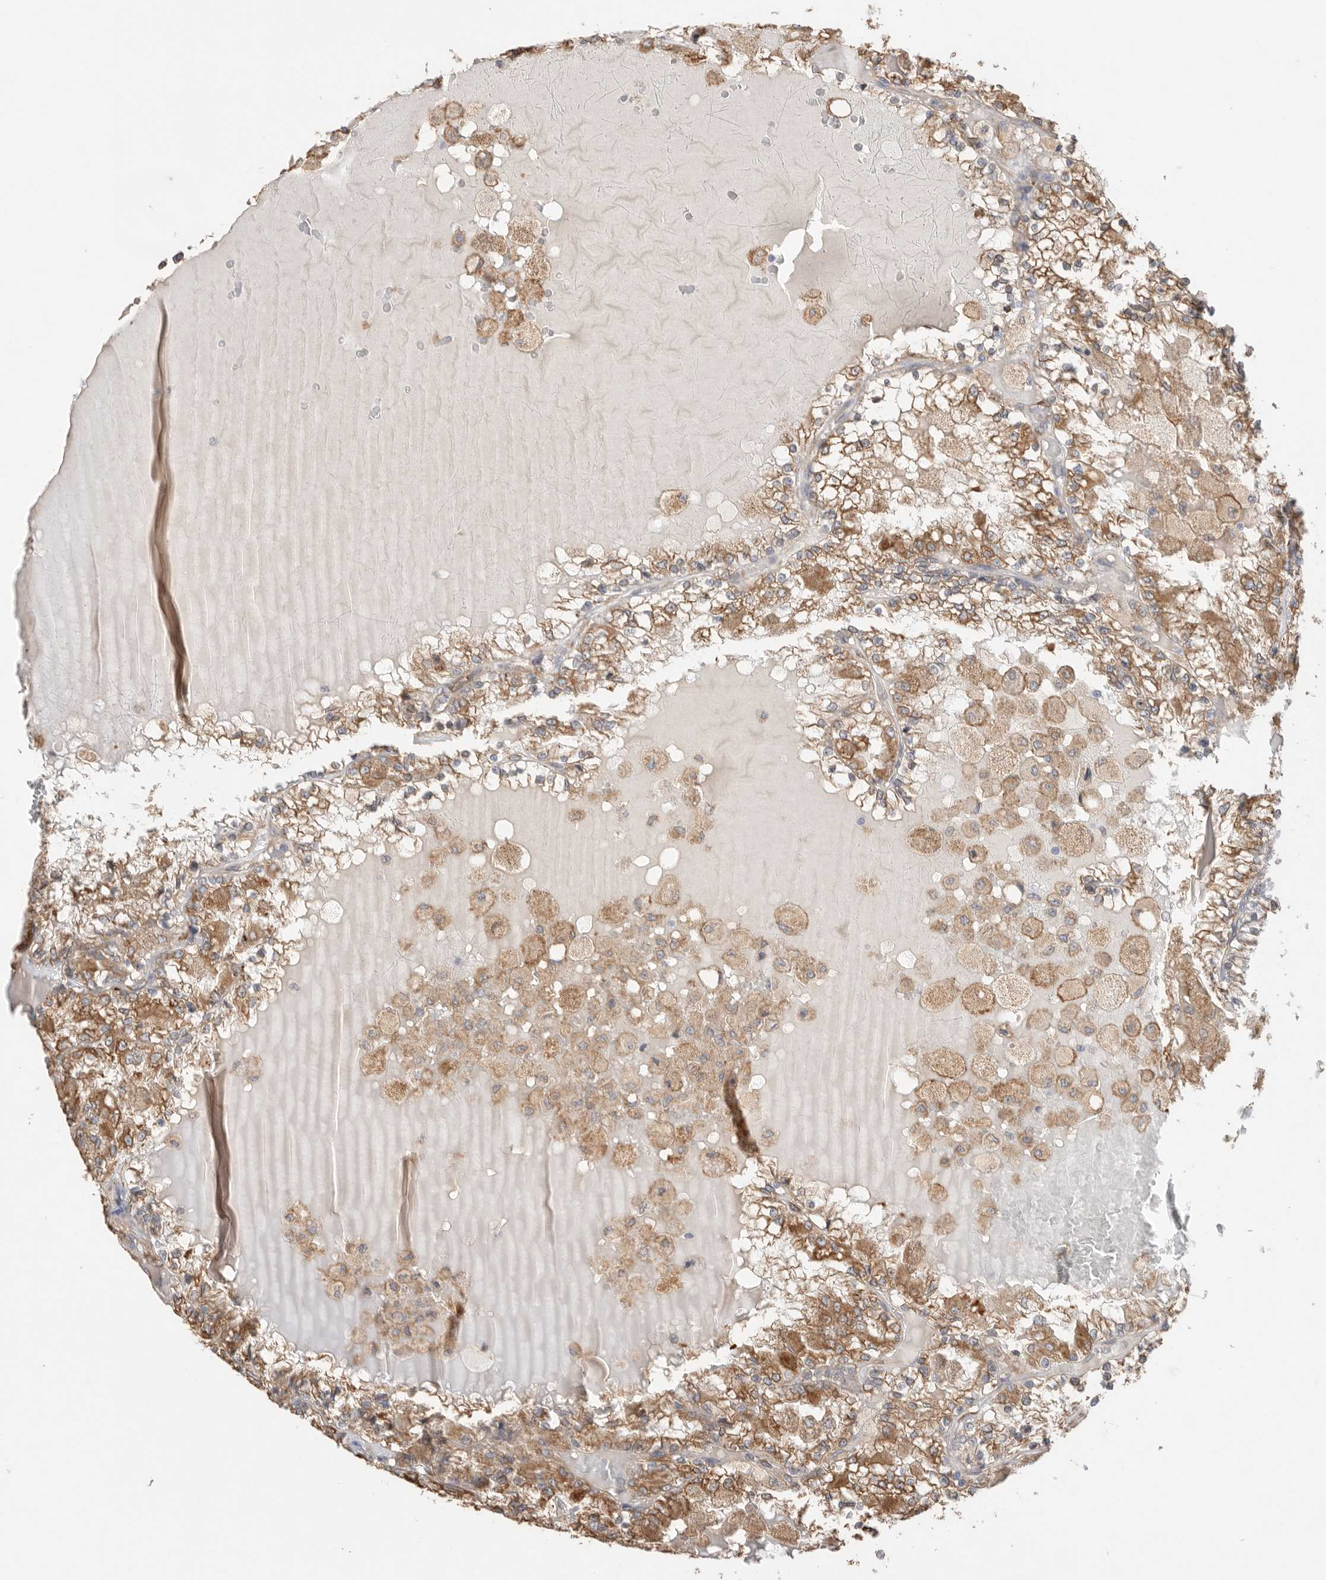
{"staining": {"intensity": "moderate", "quantity": ">75%", "location": "cytoplasmic/membranous"}, "tissue": "renal cancer", "cell_type": "Tumor cells", "image_type": "cancer", "snomed": [{"axis": "morphology", "description": "Adenocarcinoma, NOS"}, {"axis": "topography", "description": "Kidney"}], "caption": "Moderate cytoplasmic/membranous protein positivity is seen in approximately >75% of tumor cells in adenocarcinoma (renal).", "gene": "BLOC1S5", "patient": {"sex": "female", "age": 56}}